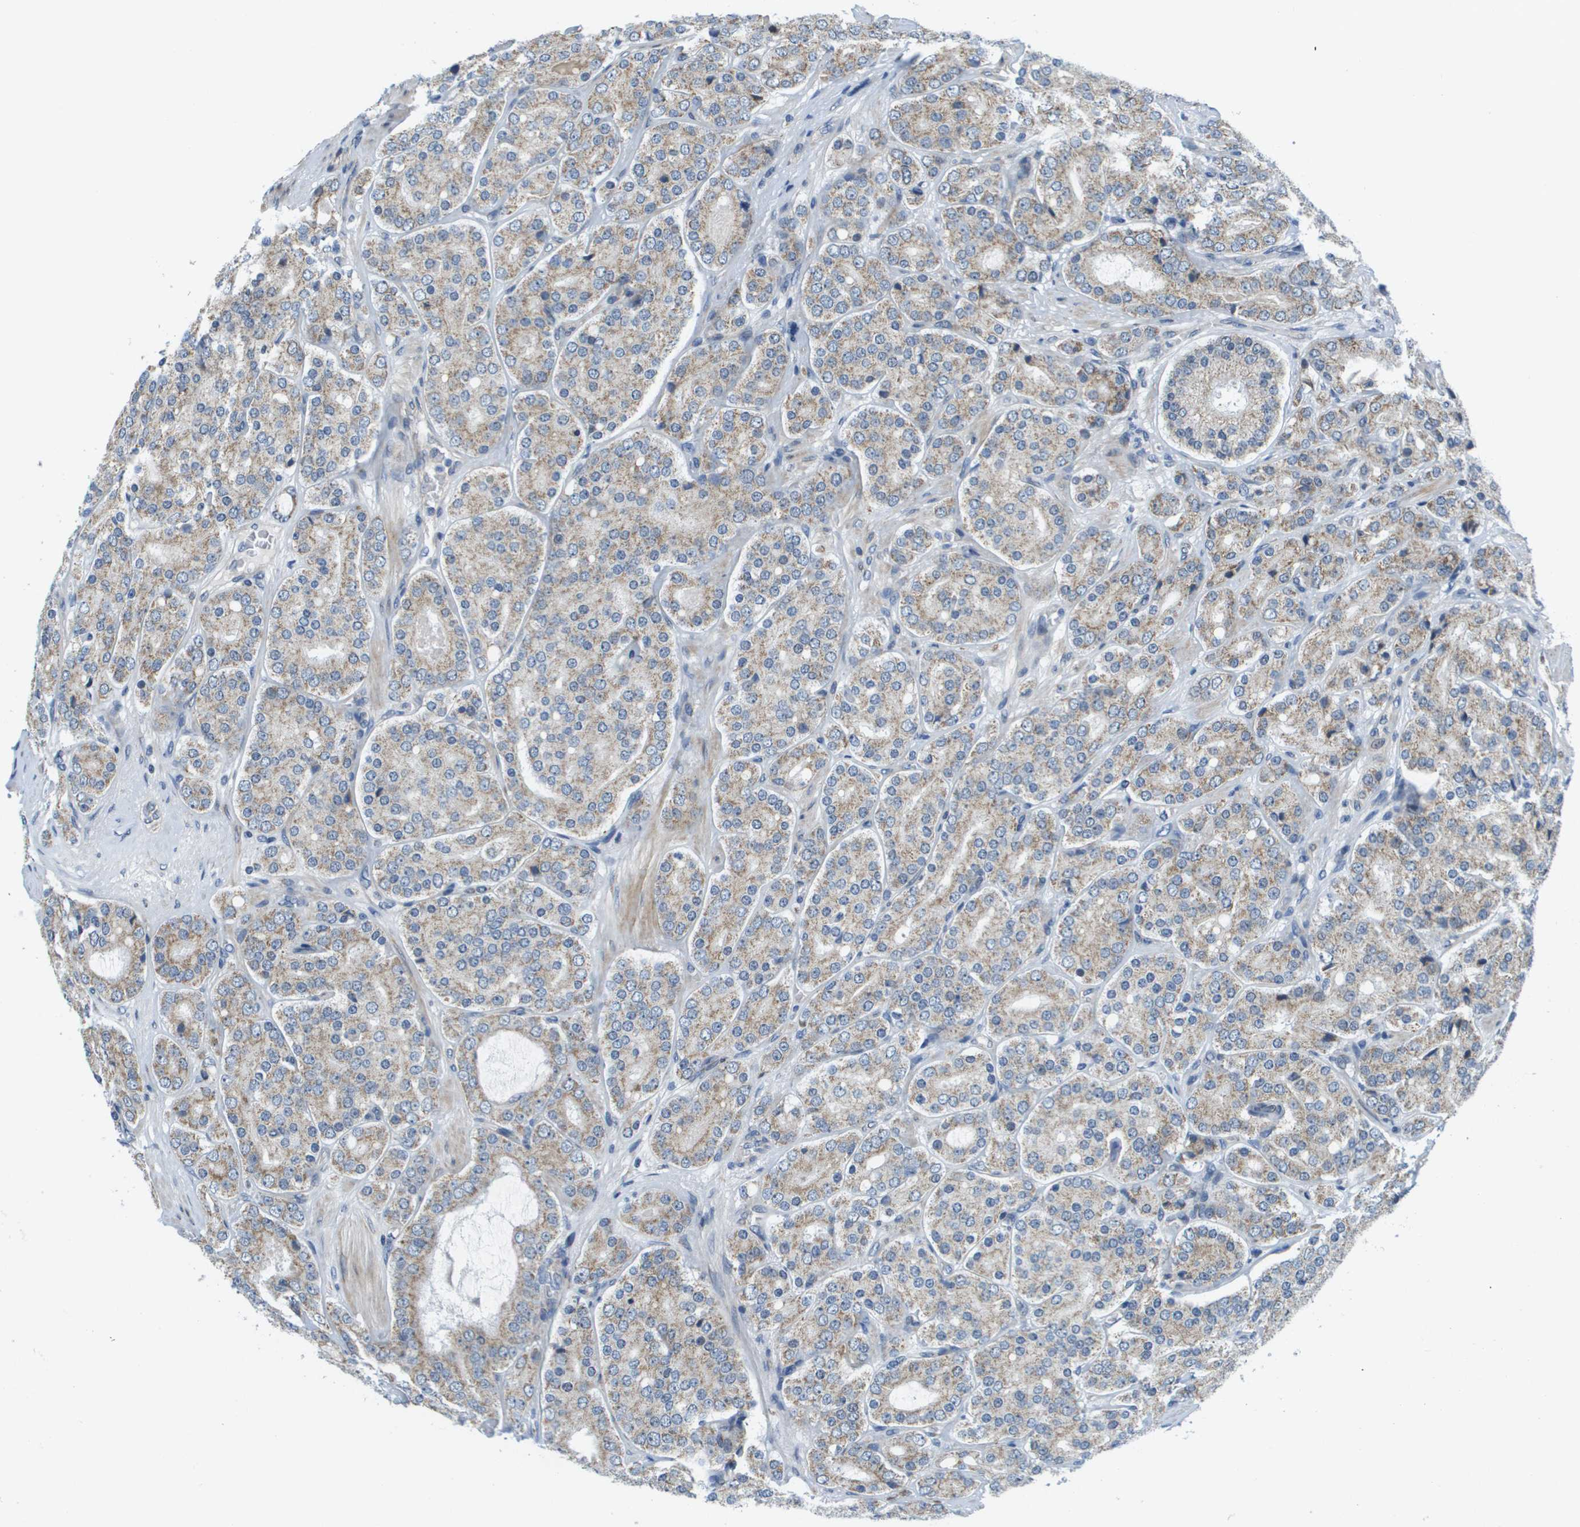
{"staining": {"intensity": "weak", "quantity": "25%-75%", "location": "cytoplasmic/membranous"}, "tissue": "prostate cancer", "cell_type": "Tumor cells", "image_type": "cancer", "snomed": [{"axis": "morphology", "description": "Adenocarcinoma, High grade"}, {"axis": "topography", "description": "Prostate"}], "caption": "Approximately 25%-75% of tumor cells in human high-grade adenocarcinoma (prostate) reveal weak cytoplasmic/membranous protein staining as visualized by brown immunohistochemical staining.", "gene": "KRT23", "patient": {"sex": "male", "age": 65}}